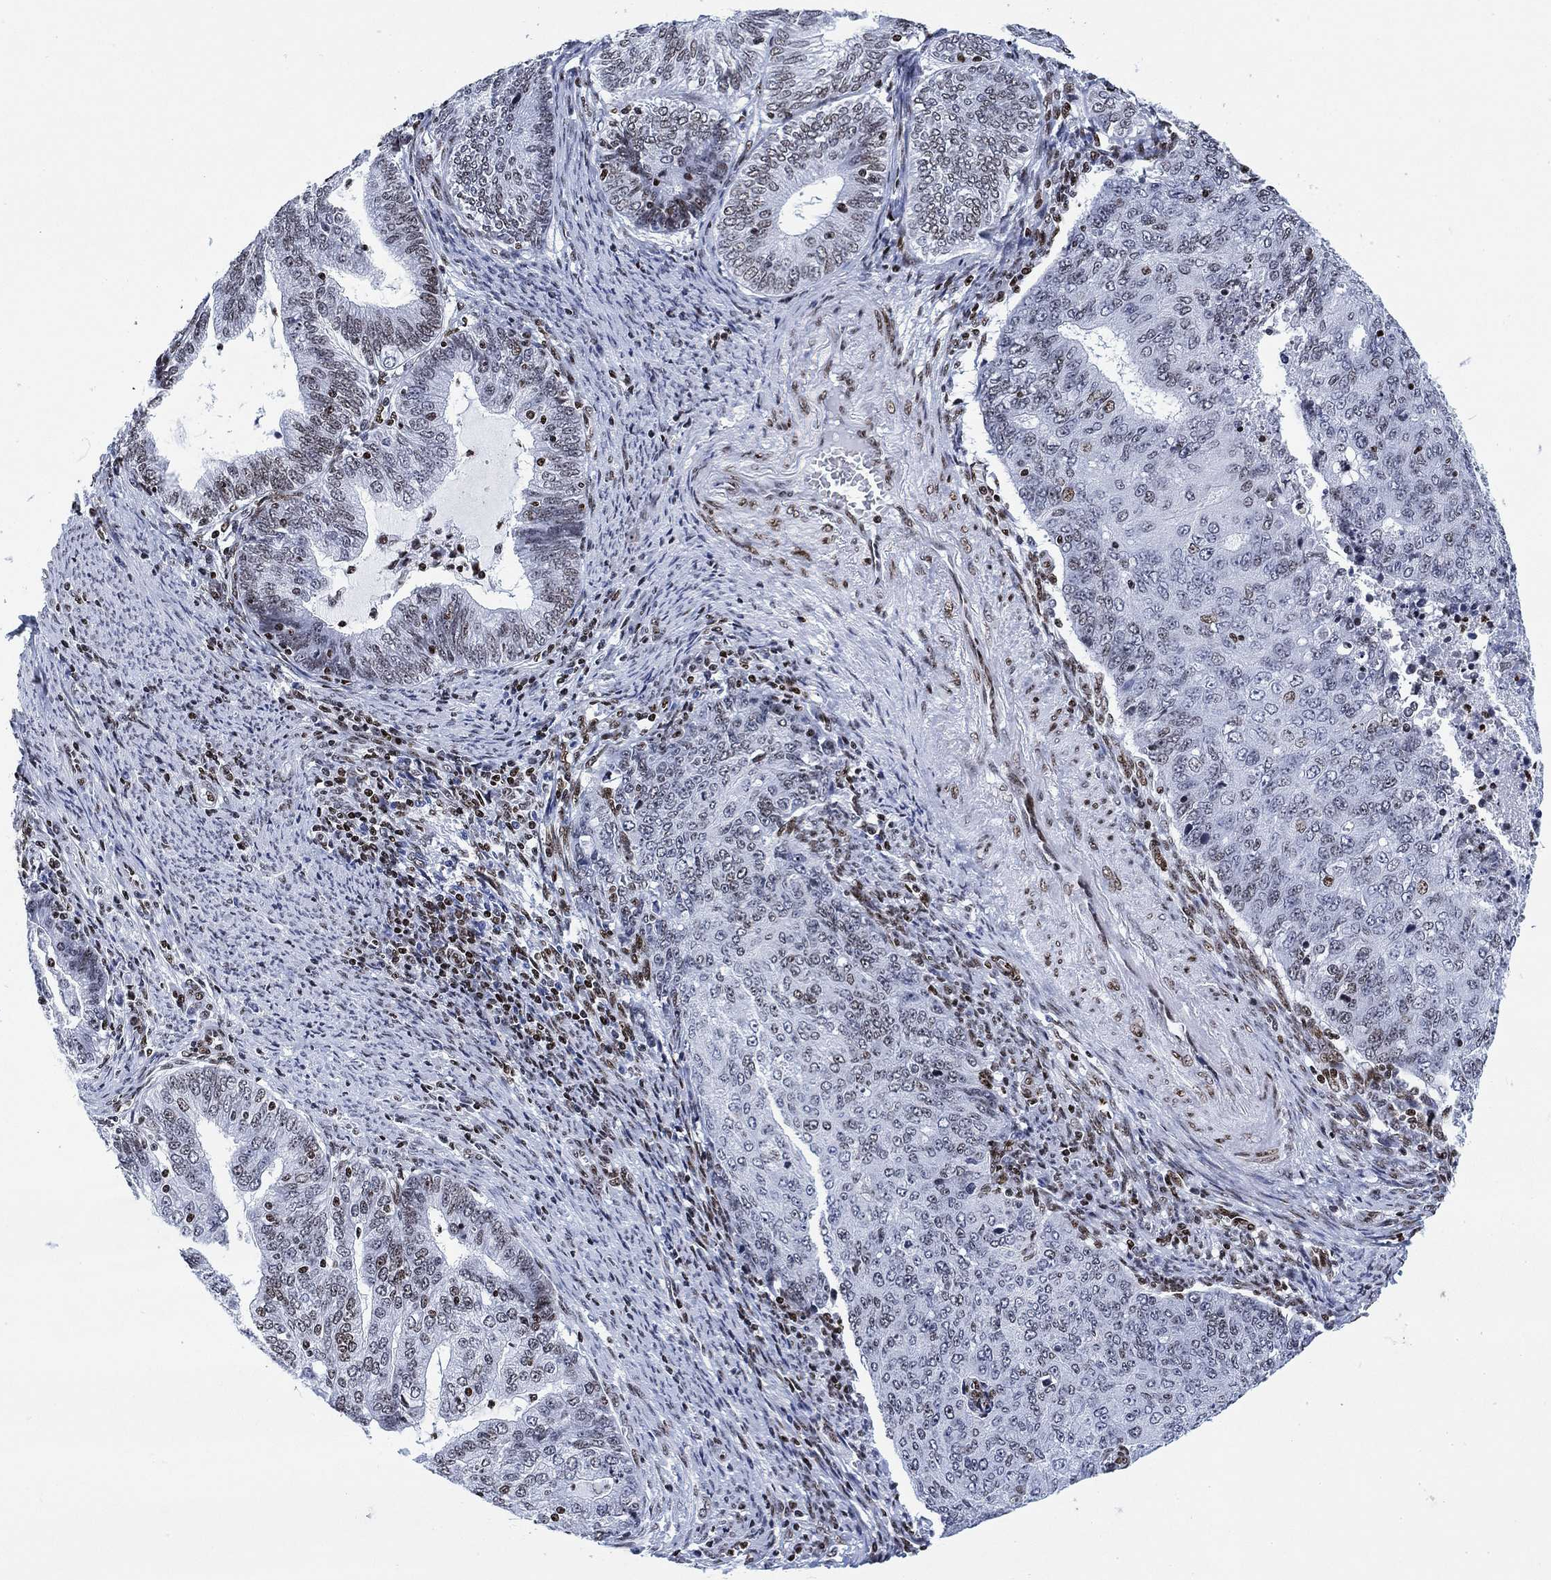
{"staining": {"intensity": "weak", "quantity": "<25%", "location": "nuclear"}, "tissue": "endometrial cancer", "cell_type": "Tumor cells", "image_type": "cancer", "snomed": [{"axis": "morphology", "description": "Adenocarcinoma, NOS"}, {"axis": "topography", "description": "Endometrium"}], "caption": "Tumor cells are negative for brown protein staining in adenocarcinoma (endometrial). (DAB (3,3'-diaminobenzidine) IHC visualized using brightfield microscopy, high magnification).", "gene": "H1-10", "patient": {"sex": "female", "age": 82}}